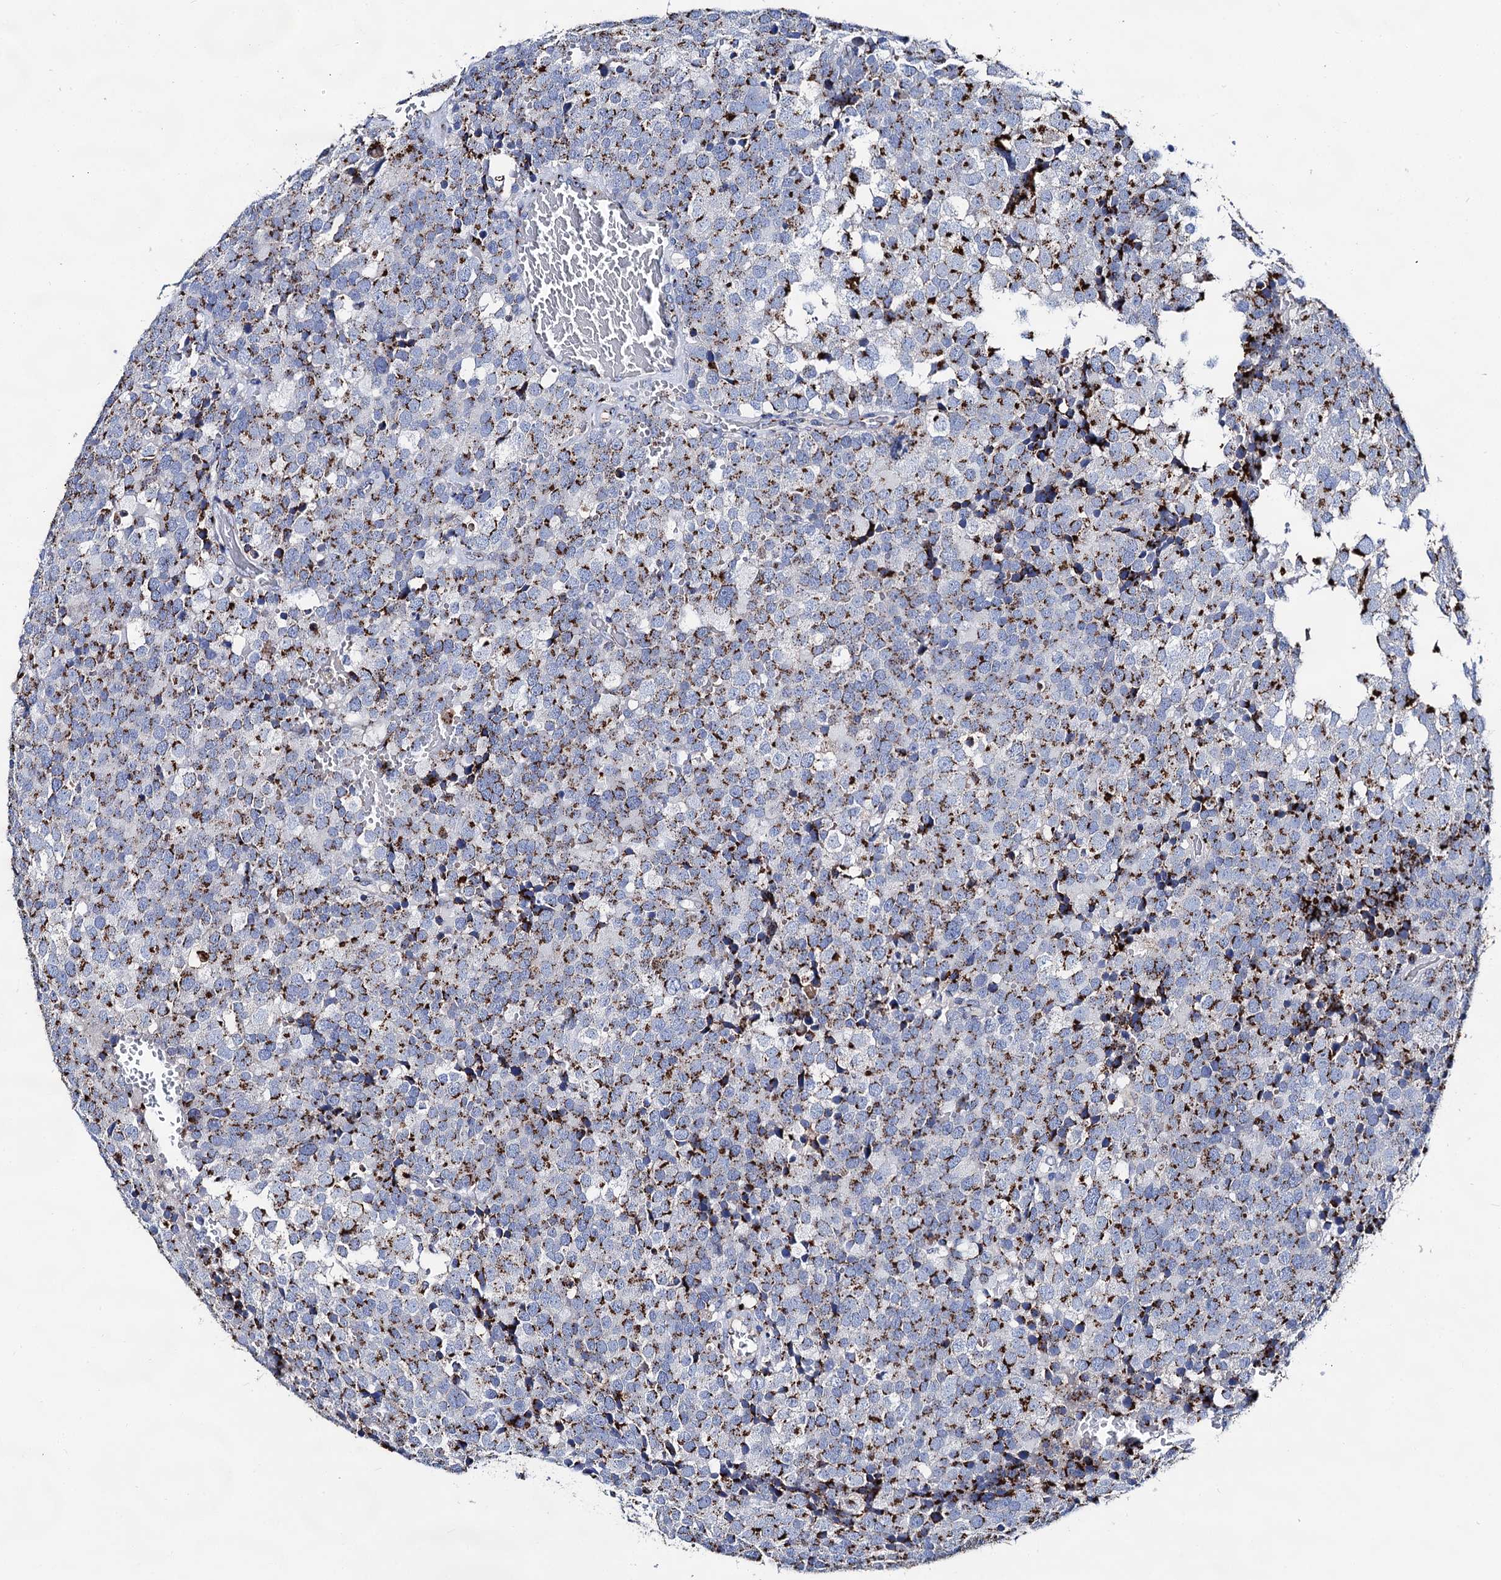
{"staining": {"intensity": "strong", "quantity": ">75%", "location": "cytoplasmic/membranous"}, "tissue": "testis cancer", "cell_type": "Tumor cells", "image_type": "cancer", "snomed": [{"axis": "morphology", "description": "Seminoma, NOS"}, {"axis": "topography", "description": "Testis"}], "caption": "Protein staining of testis cancer tissue exhibits strong cytoplasmic/membranous expression in approximately >75% of tumor cells.", "gene": "TM9SF3", "patient": {"sex": "male", "age": 71}}